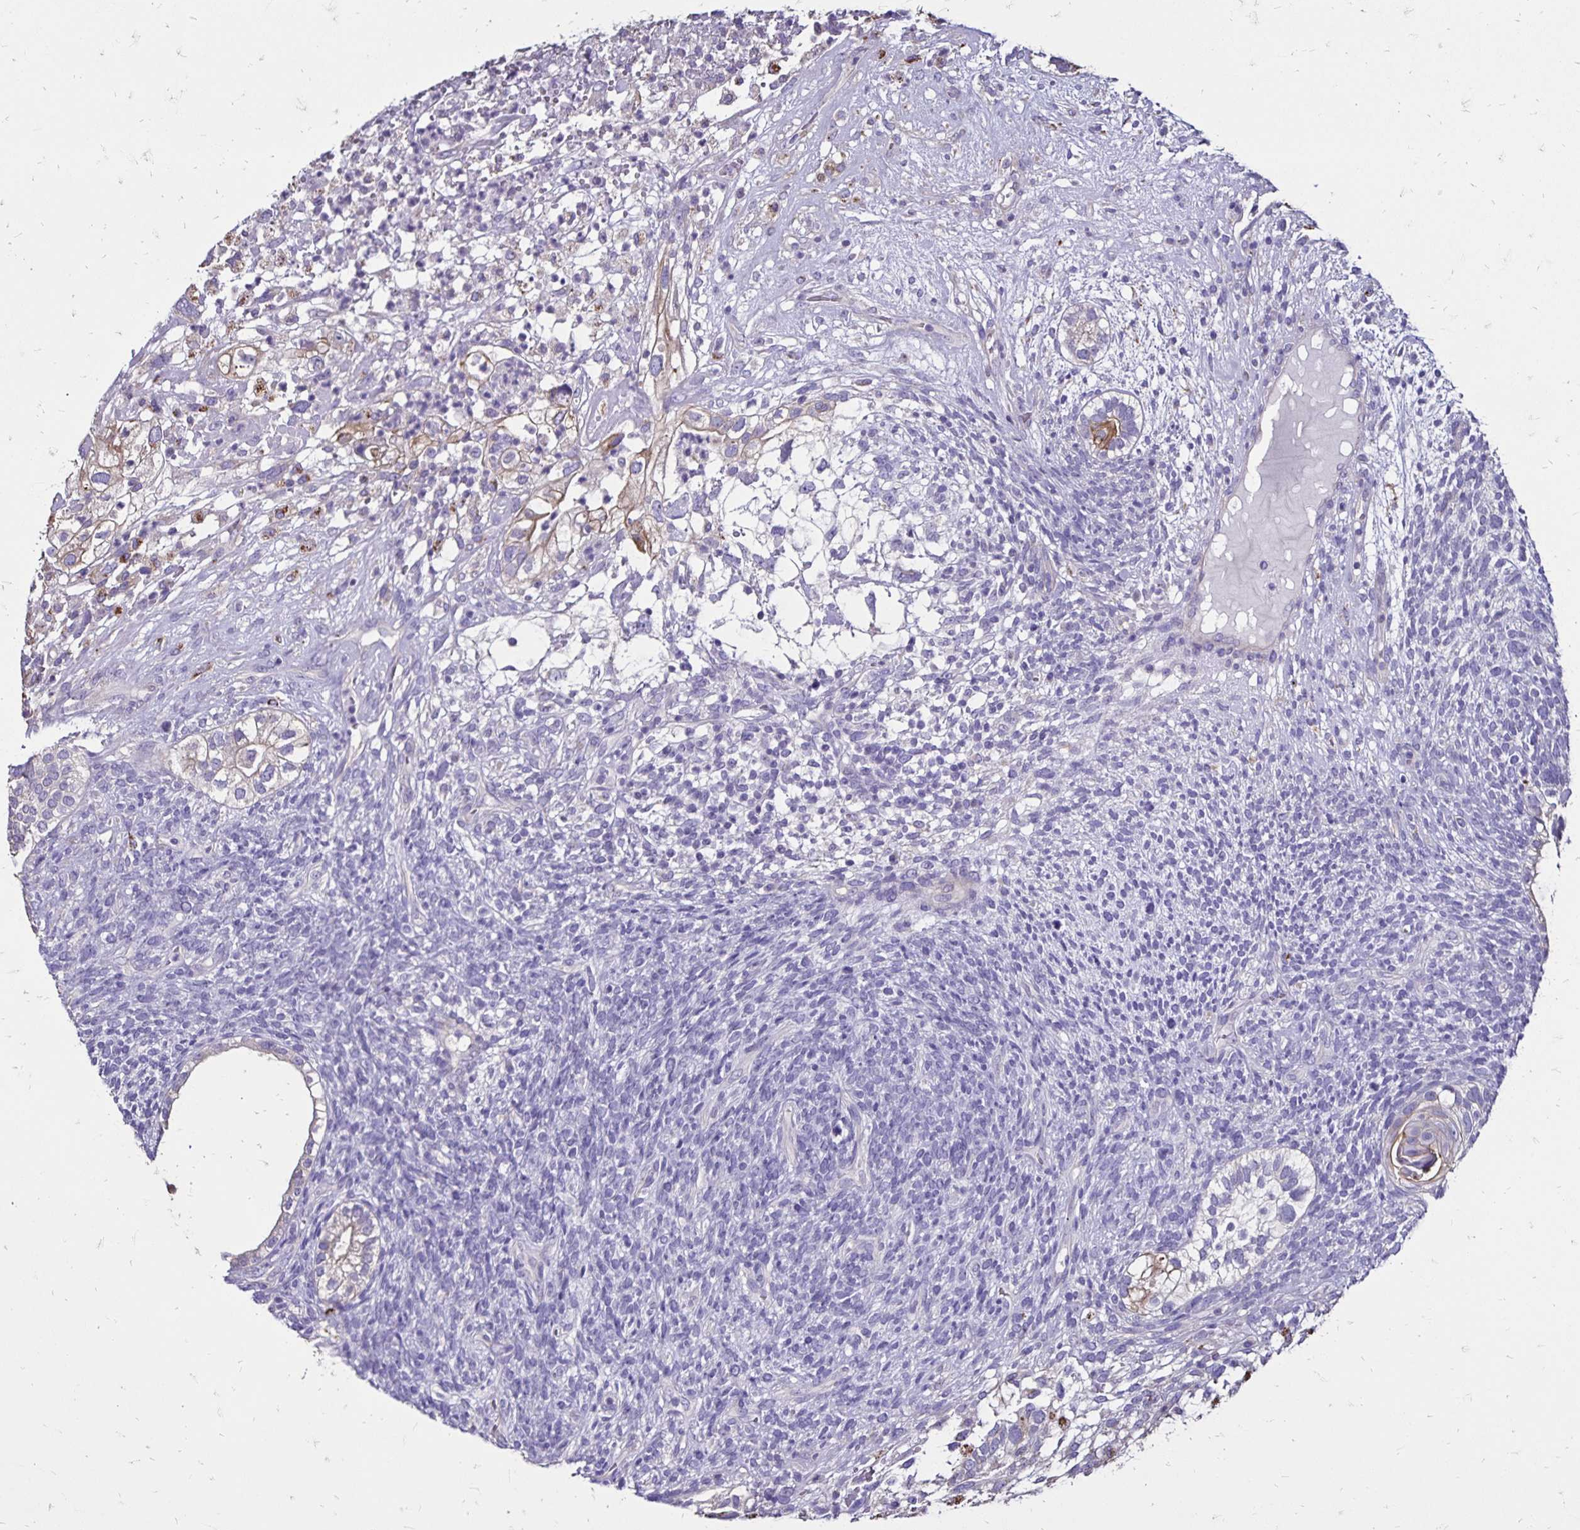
{"staining": {"intensity": "moderate", "quantity": "<25%", "location": "cytoplasmic/membranous"}, "tissue": "testis cancer", "cell_type": "Tumor cells", "image_type": "cancer", "snomed": [{"axis": "morphology", "description": "Seminoma, NOS"}, {"axis": "morphology", "description": "Carcinoma, Embryonal, NOS"}, {"axis": "topography", "description": "Testis"}], "caption": "A brown stain shows moderate cytoplasmic/membranous positivity of a protein in testis cancer (seminoma) tumor cells.", "gene": "EVPL", "patient": {"sex": "male", "age": 41}}